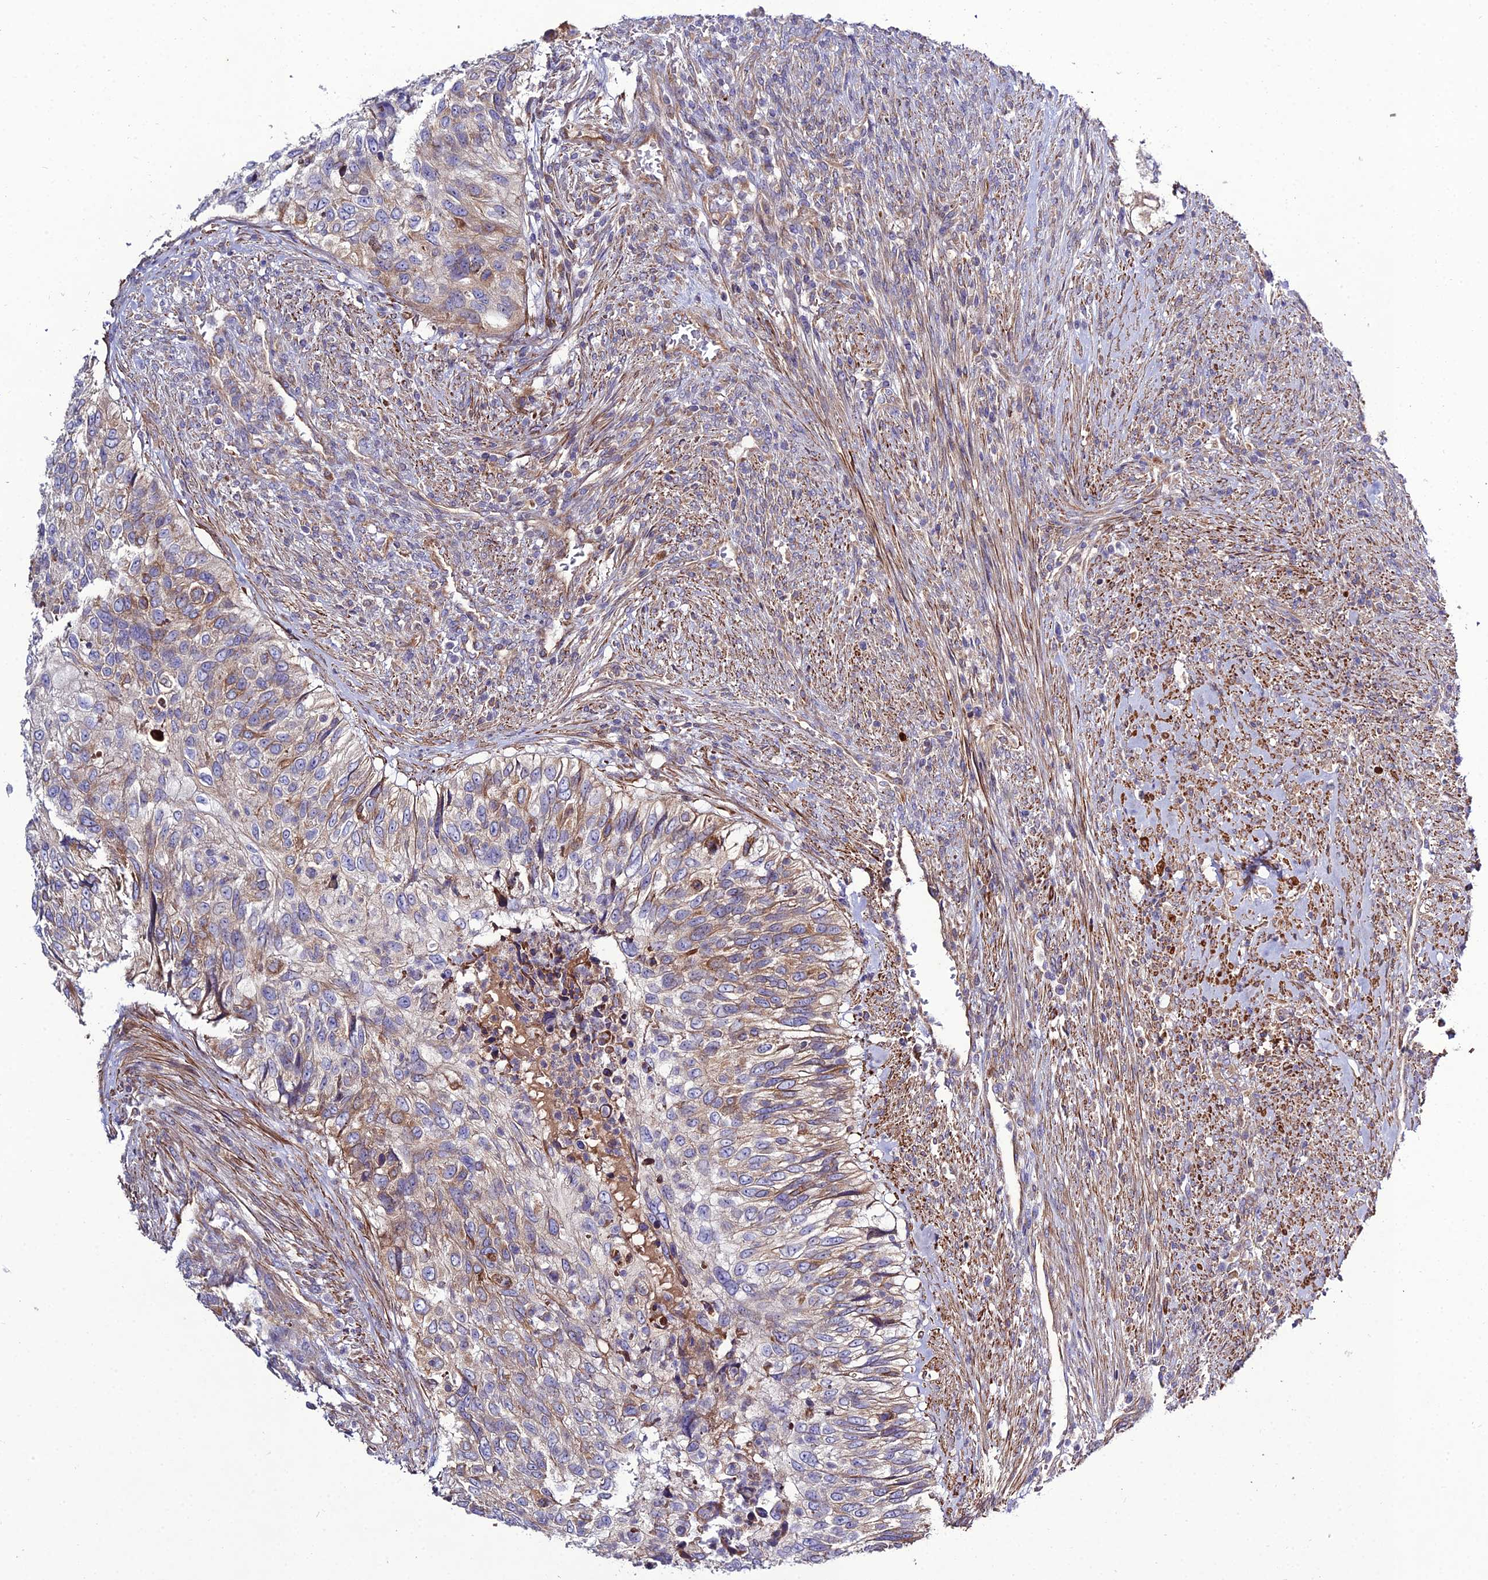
{"staining": {"intensity": "moderate", "quantity": "25%-75%", "location": "cytoplasmic/membranous"}, "tissue": "urothelial cancer", "cell_type": "Tumor cells", "image_type": "cancer", "snomed": [{"axis": "morphology", "description": "Urothelial carcinoma, High grade"}, {"axis": "topography", "description": "Urinary bladder"}], "caption": "Immunohistochemistry staining of high-grade urothelial carcinoma, which demonstrates medium levels of moderate cytoplasmic/membranous positivity in about 25%-75% of tumor cells indicating moderate cytoplasmic/membranous protein expression. The staining was performed using DAB (3,3'-diaminobenzidine) (brown) for protein detection and nuclei were counterstained in hematoxylin (blue).", "gene": "ARL6IP1", "patient": {"sex": "female", "age": 60}}